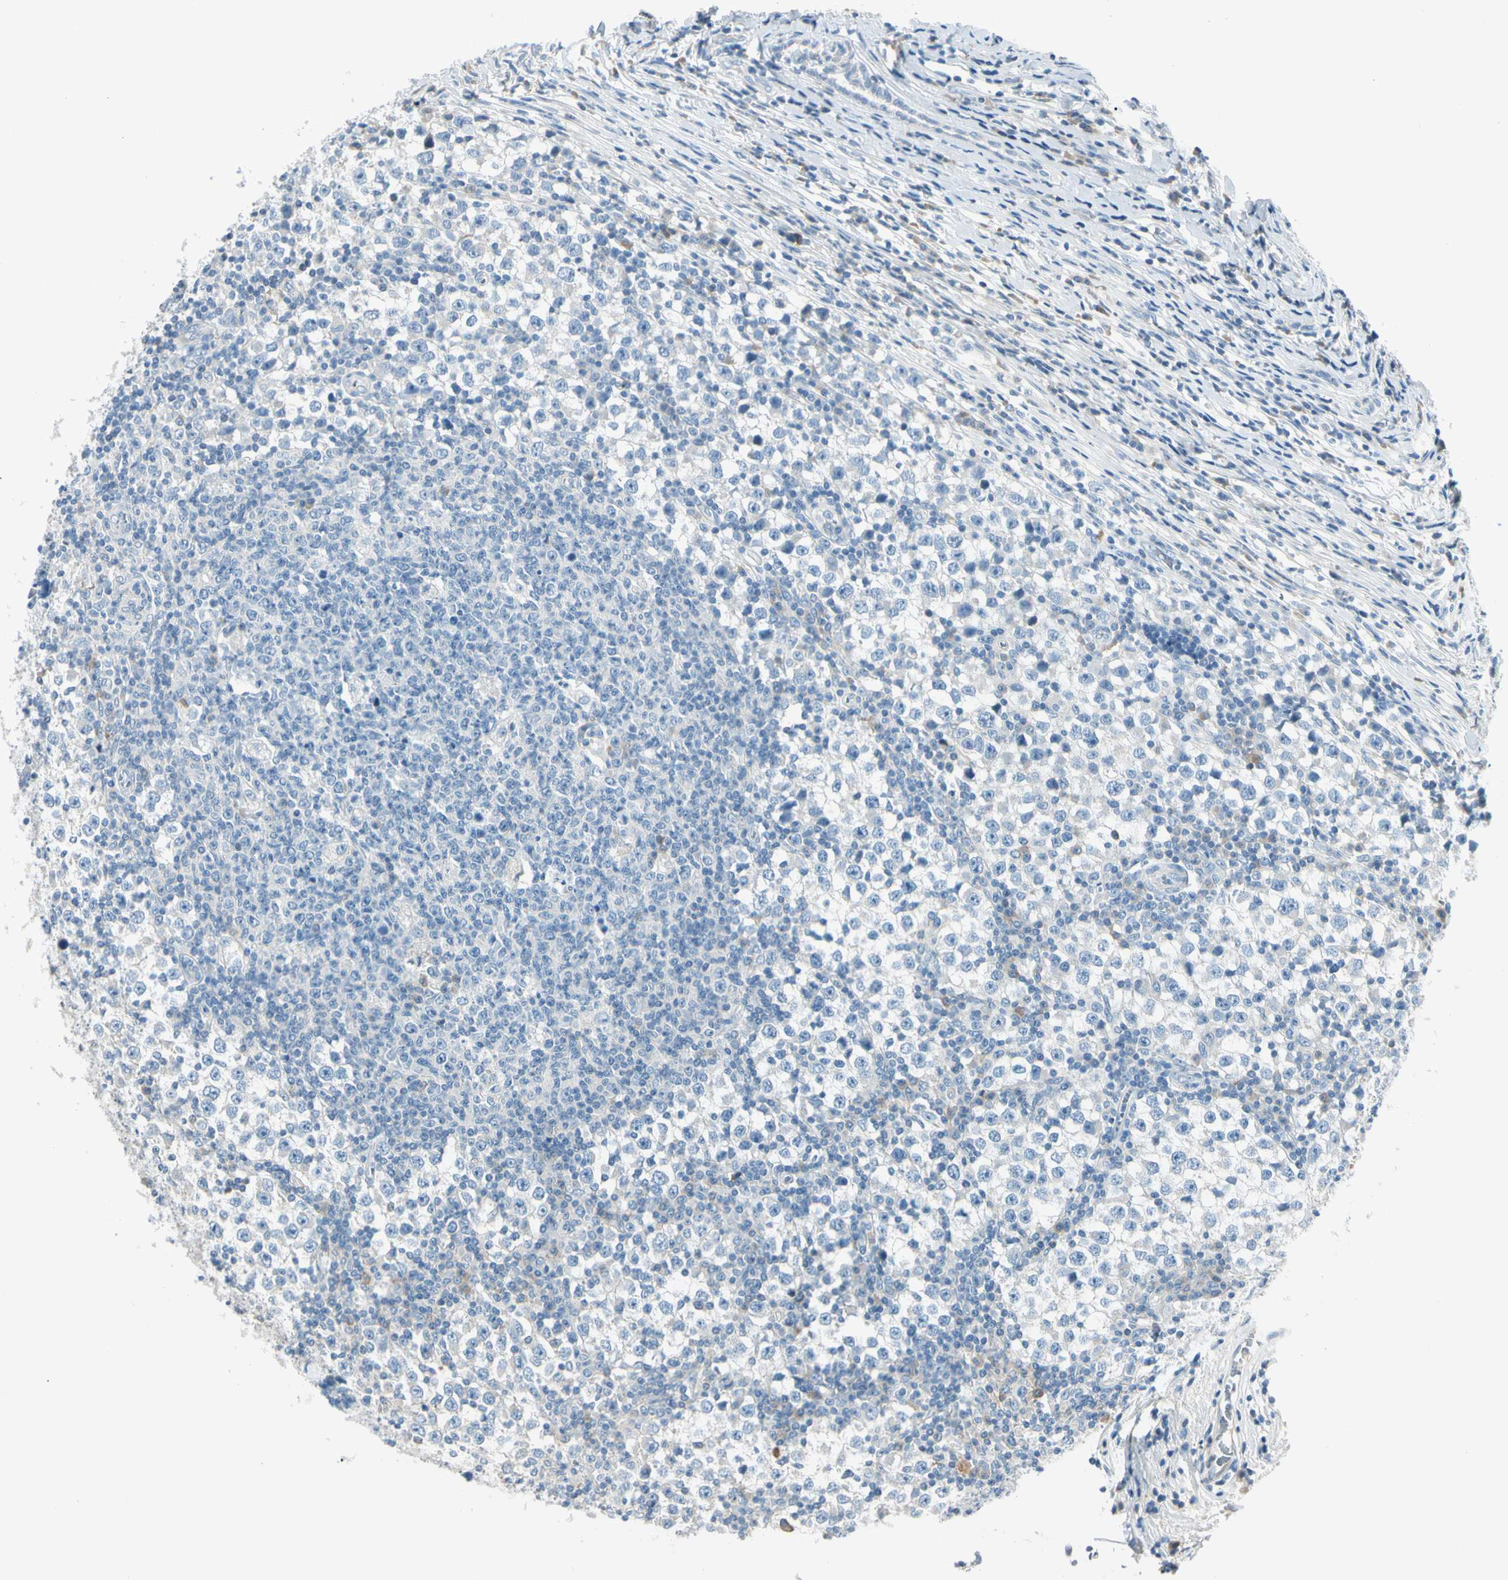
{"staining": {"intensity": "negative", "quantity": "none", "location": "none"}, "tissue": "testis cancer", "cell_type": "Tumor cells", "image_type": "cancer", "snomed": [{"axis": "morphology", "description": "Seminoma, NOS"}, {"axis": "topography", "description": "Testis"}], "caption": "Immunohistochemical staining of seminoma (testis) shows no significant positivity in tumor cells.", "gene": "SLC6A15", "patient": {"sex": "male", "age": 65}}